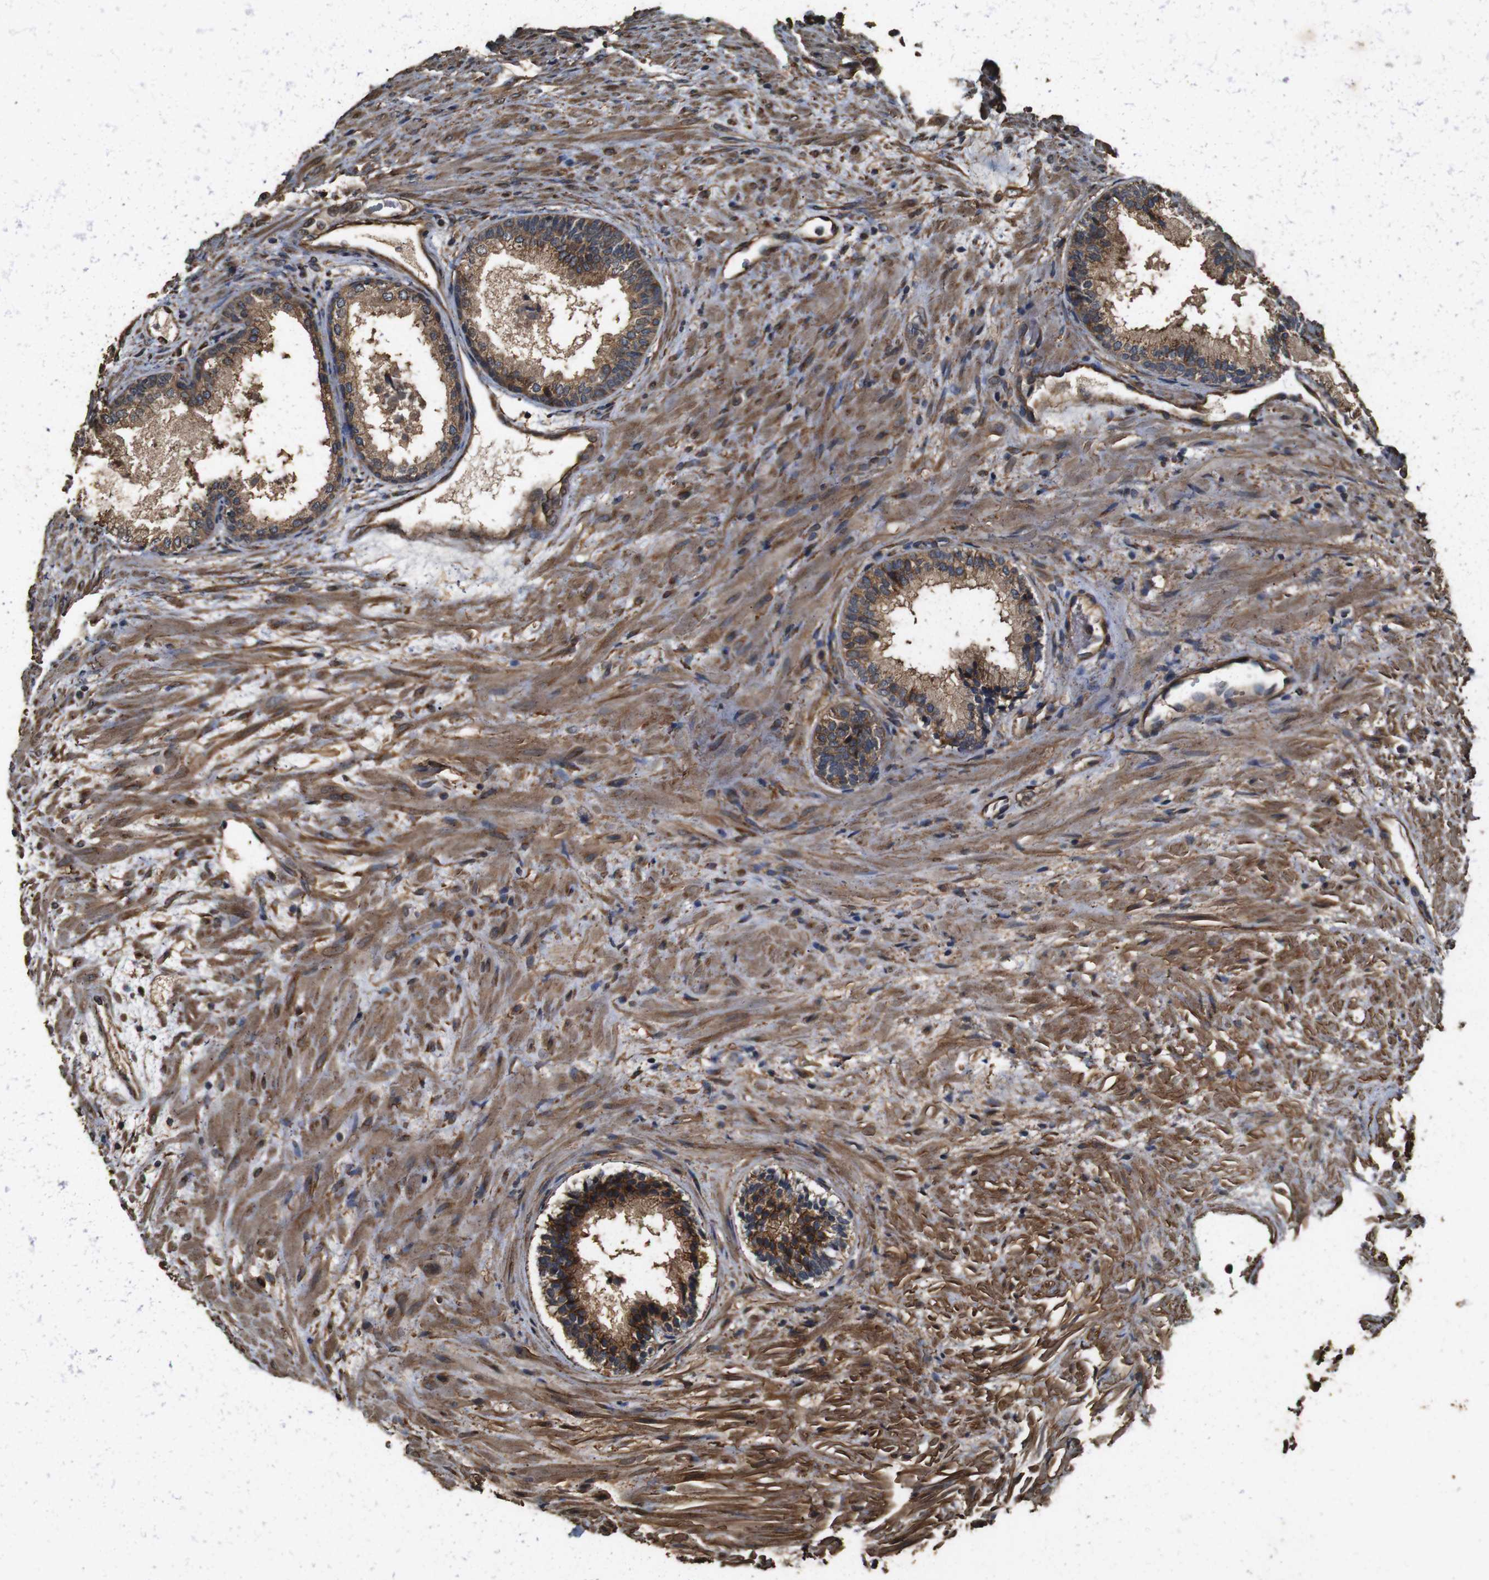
{"staining": {"intensity": "moderate", "quantity": ">75%", "location": "cytoplasmic/membranous"}, "tissue": "prostate", "cell_type": "Glandular cells", "image_type": "normal", "snomed": [{"axis": "morphology", "description": "Normal tissue, NOS"}, {"axis": "topography", "description": "Prostate"}], "caption": "Immunohistochemical staining of normal prostate exhibits moderate cytoplasmic/membranous protein staining in about >75% of glandular cells.", "gene": "CNPY4", "patient": {"sex": "male", "age": 76}}